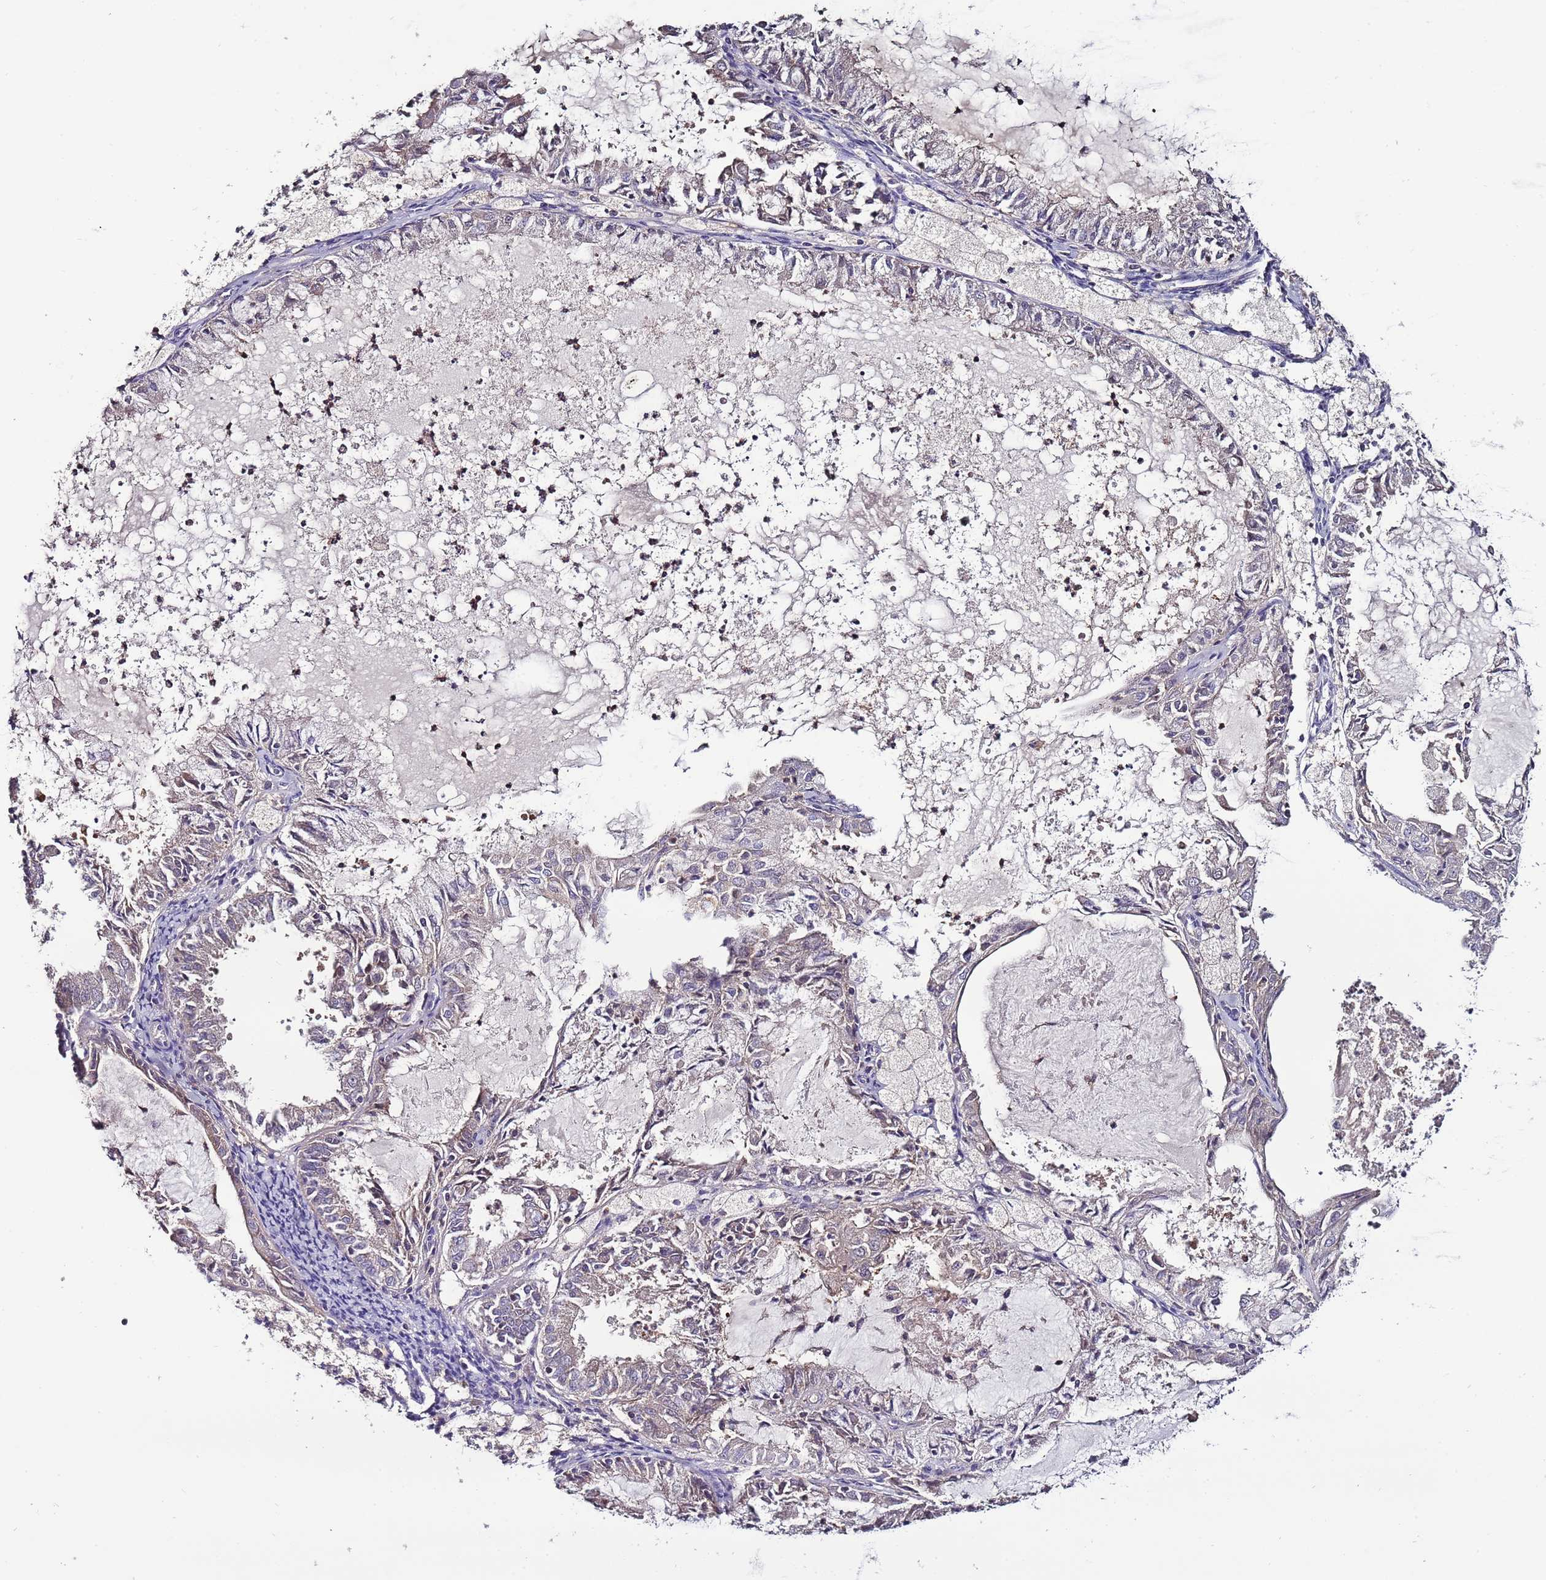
{"staining": {"intensity": "negative", "quantity": "none", "location": "none"}, "tissue": "endometrial cancer", "cell_type": "Tumor cells", "image_type": "cancer", "snomed": [{"axis": "morphology", "description": "Adenocarcinoma, NOS"}, {"axis": "topography", "description": "Endometrium"}], "caption": "This is a photomicrograph of immunohistochemistry staining of endometrial adenocarcinoma, which shows no expression in tumor cells.", "gene": "IGIP", "patient": {"sex": "female", "age": 57}}